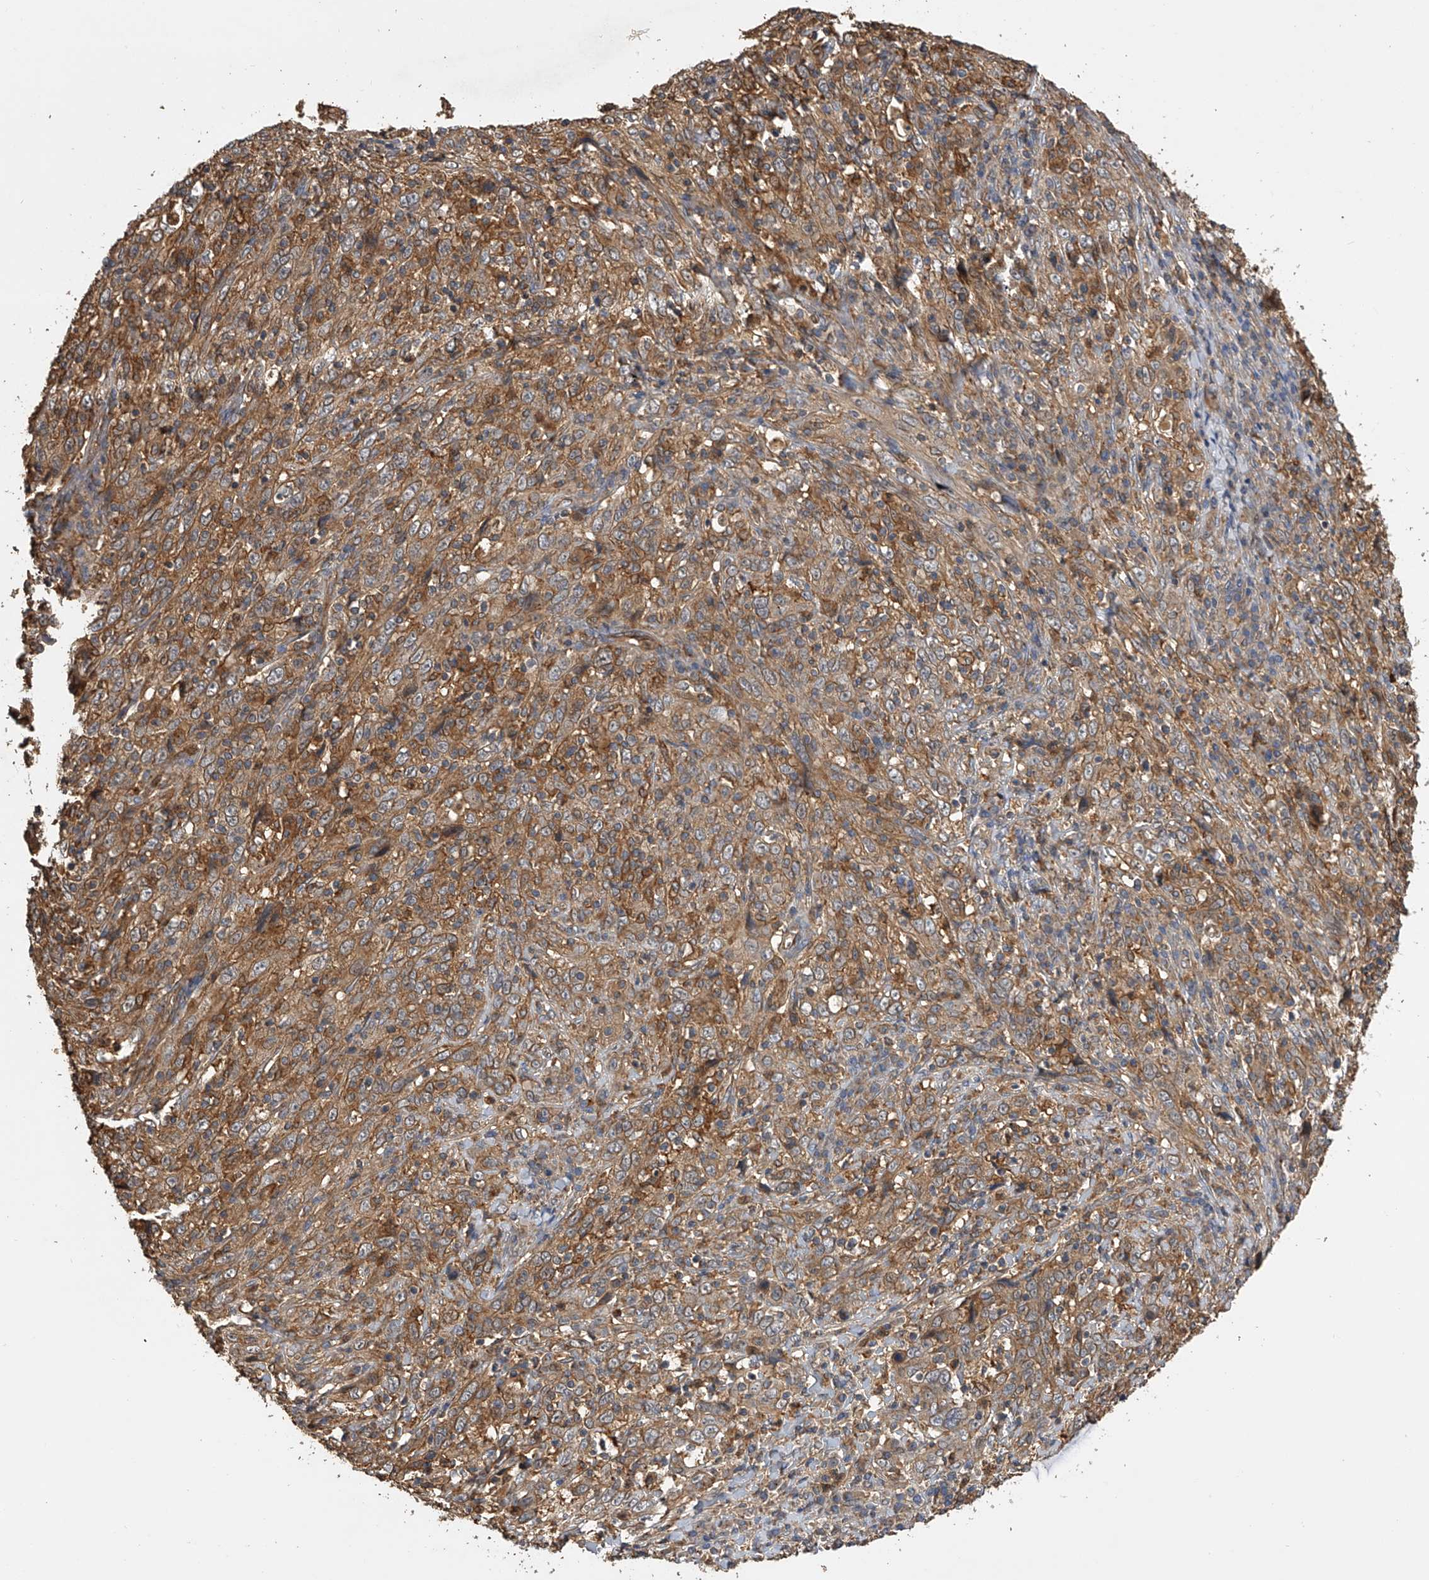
{"staining": {"intensity": "moderate", "quantity": ">75%", "location": "cytoplasmic/membranous"}, "tissue": "cervical cancer", "cell_type": "Tumor cells", "image_type": "cancer", "snomed": [{"axis": "morphology", "description": "Squamous cell carcinoma, NOS"}, {"axis": "topography", "description": "Cervix"}], "caption": "Immunohistochemical staining of squamous cell carcinoma (cervical) demonstrates medium levels of moderate cytoplasmic/membranous protein expression in about >75% of tumor cells.", "gene": "PTPRA", "patient": {"sex": "female", "age": 46}}